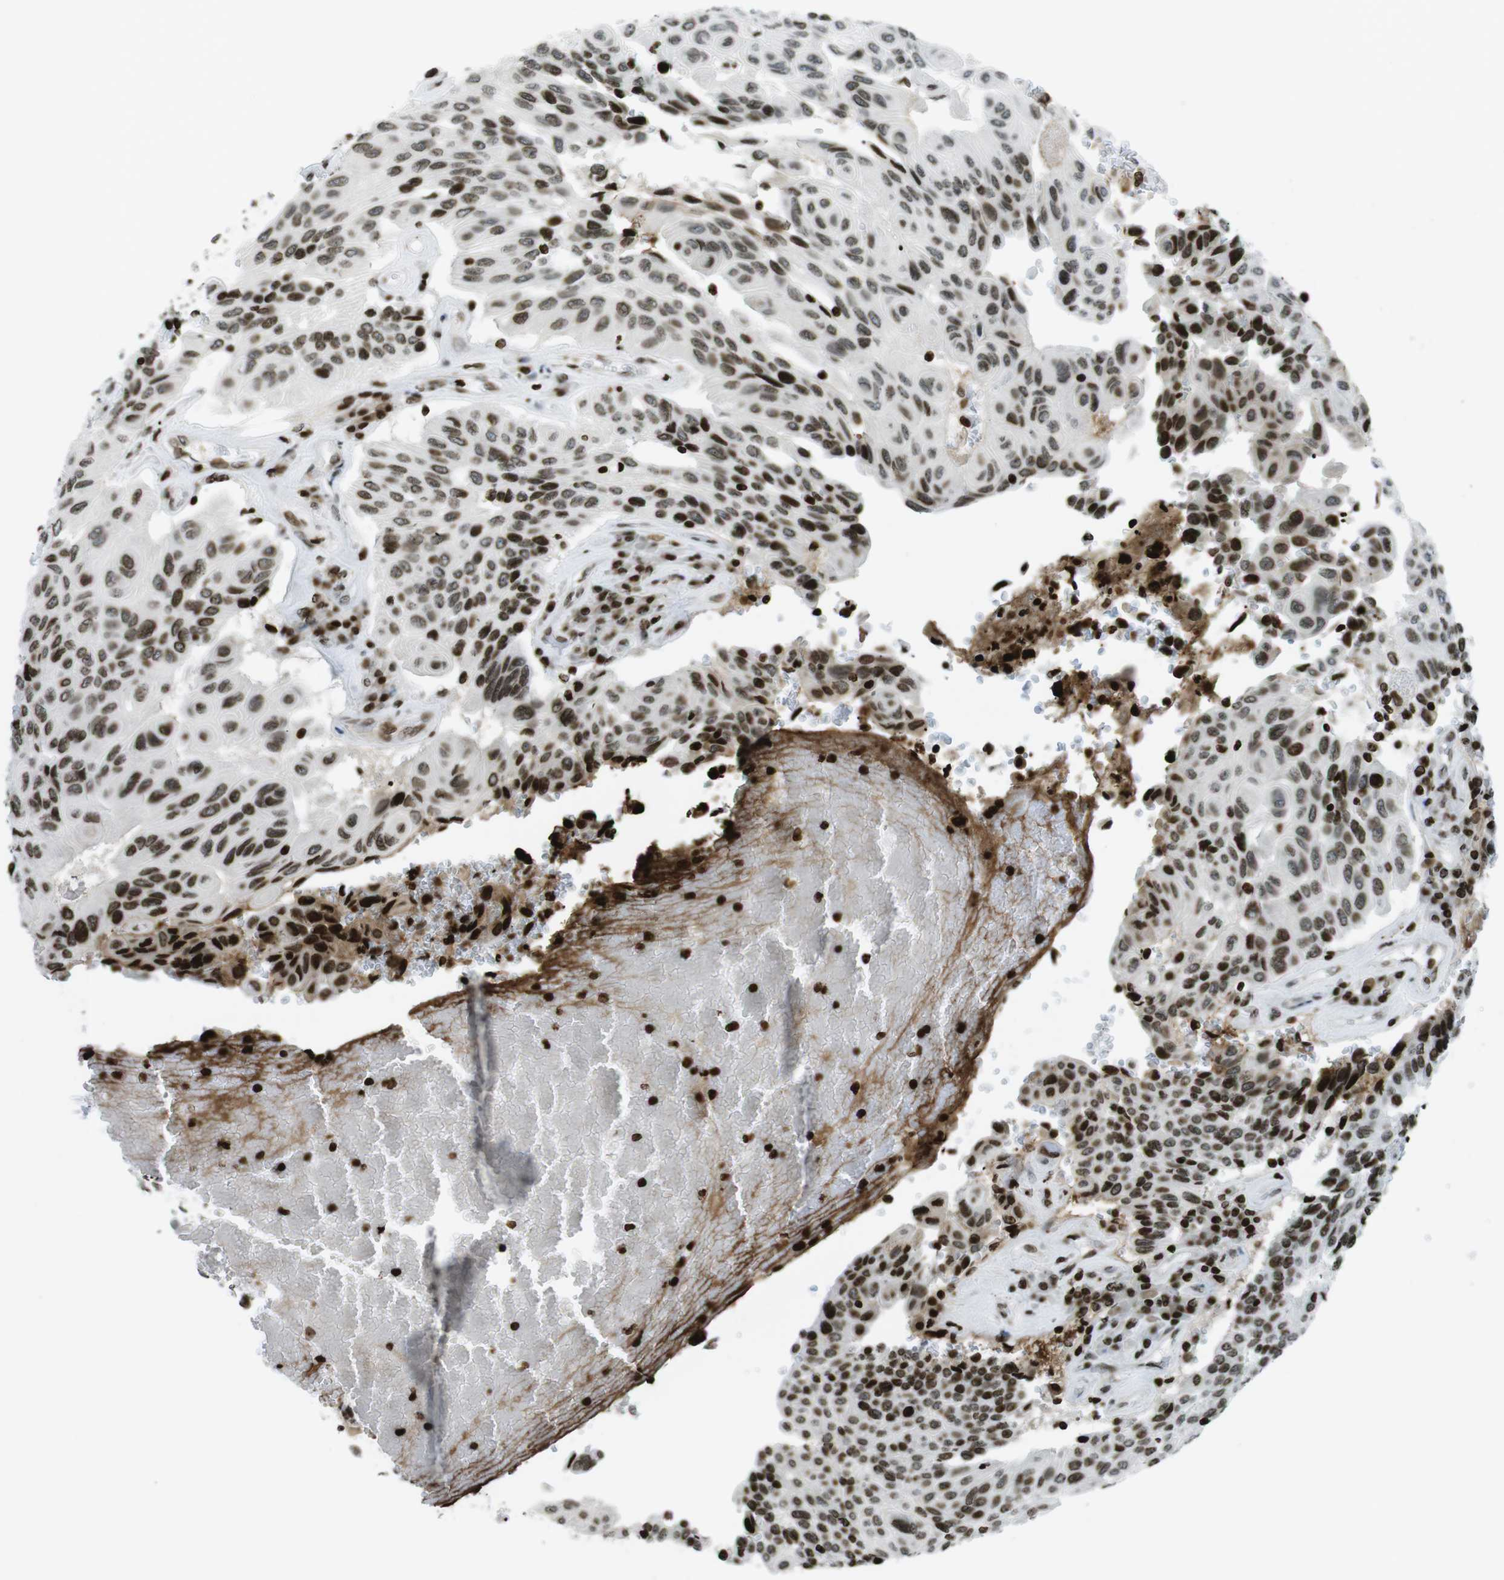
{"staining": {"intensity": "strong", "quantity": "25%-75%", "location": "nuclear"}, "tissue": "urothelial cancer", "cell_type": "Tumor cells", "image_type": "cancer", "snomed": [{"axis": "morphology", "description": "Urothelial carcinoma, High grade"}, {"axis": "topography", "description": "Urinary bladder"}], "caption": "Immunohistochemistry (DAB (3,3'-diaminobenzidine)) staining of human urothelial cancer reveals strong nuclear protein positivity in approximately 25%-75% of tumor cells.", "gene": "H2AC8", "patient": {"sex": "male", "age": 66}}